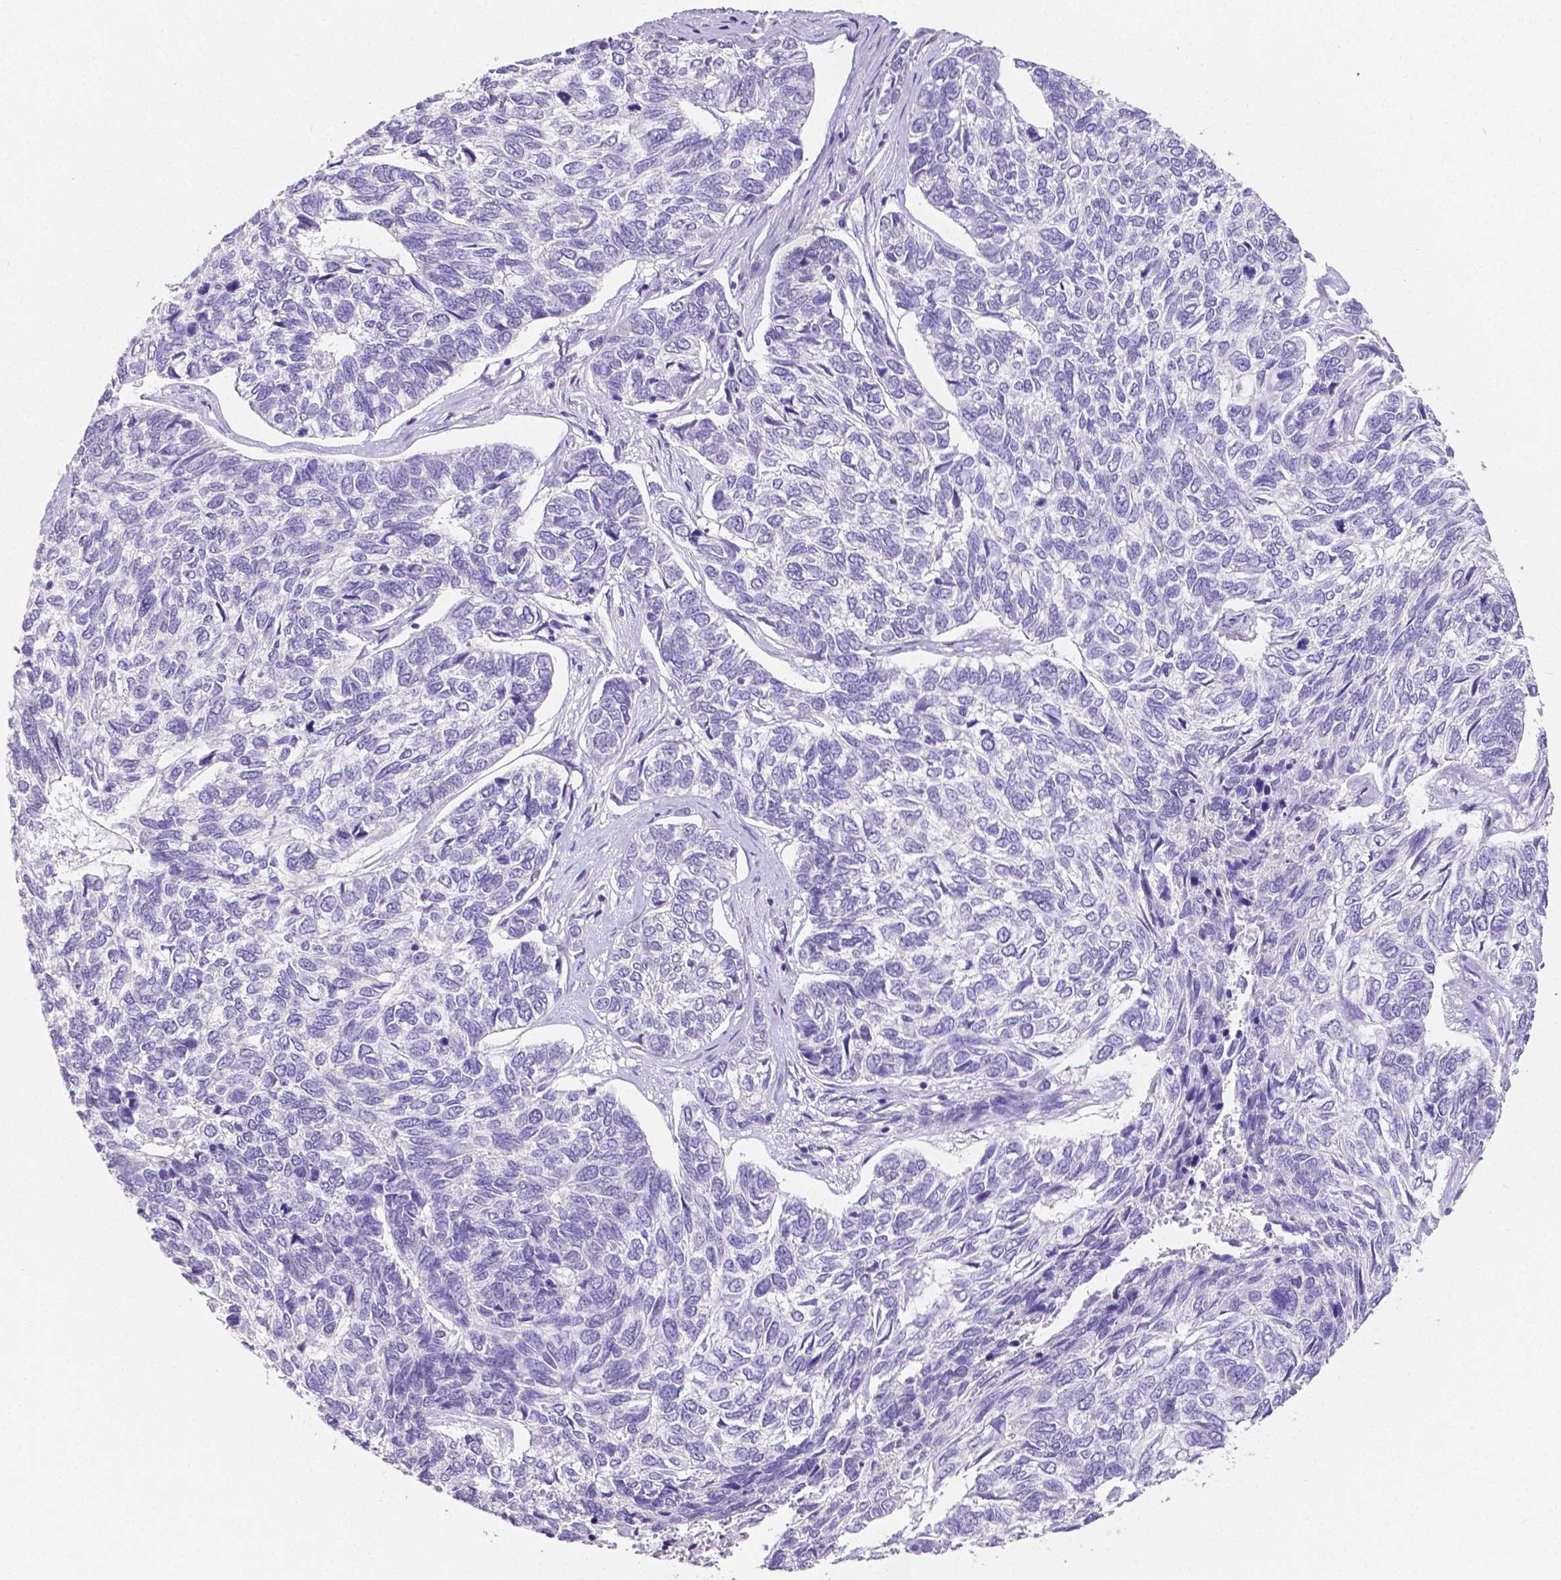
{"staining": {"intensity": "negative", "quantity": "none", "location": "none"}, "tissue": "skin cancer", "cell_type": "Tumor cells", "image_type": "cancer", "snomed": [{"axis": "morphology", "description": "Basal cell carcinoma"}, {"axis": "topography", "description": "Skin"}], "caption": "Immunohistochemical staining of skin cancer displays no significant staining in tumor cells.", "gene": "SLC22A2", "patient": {"sex": "female", "age": 65}}